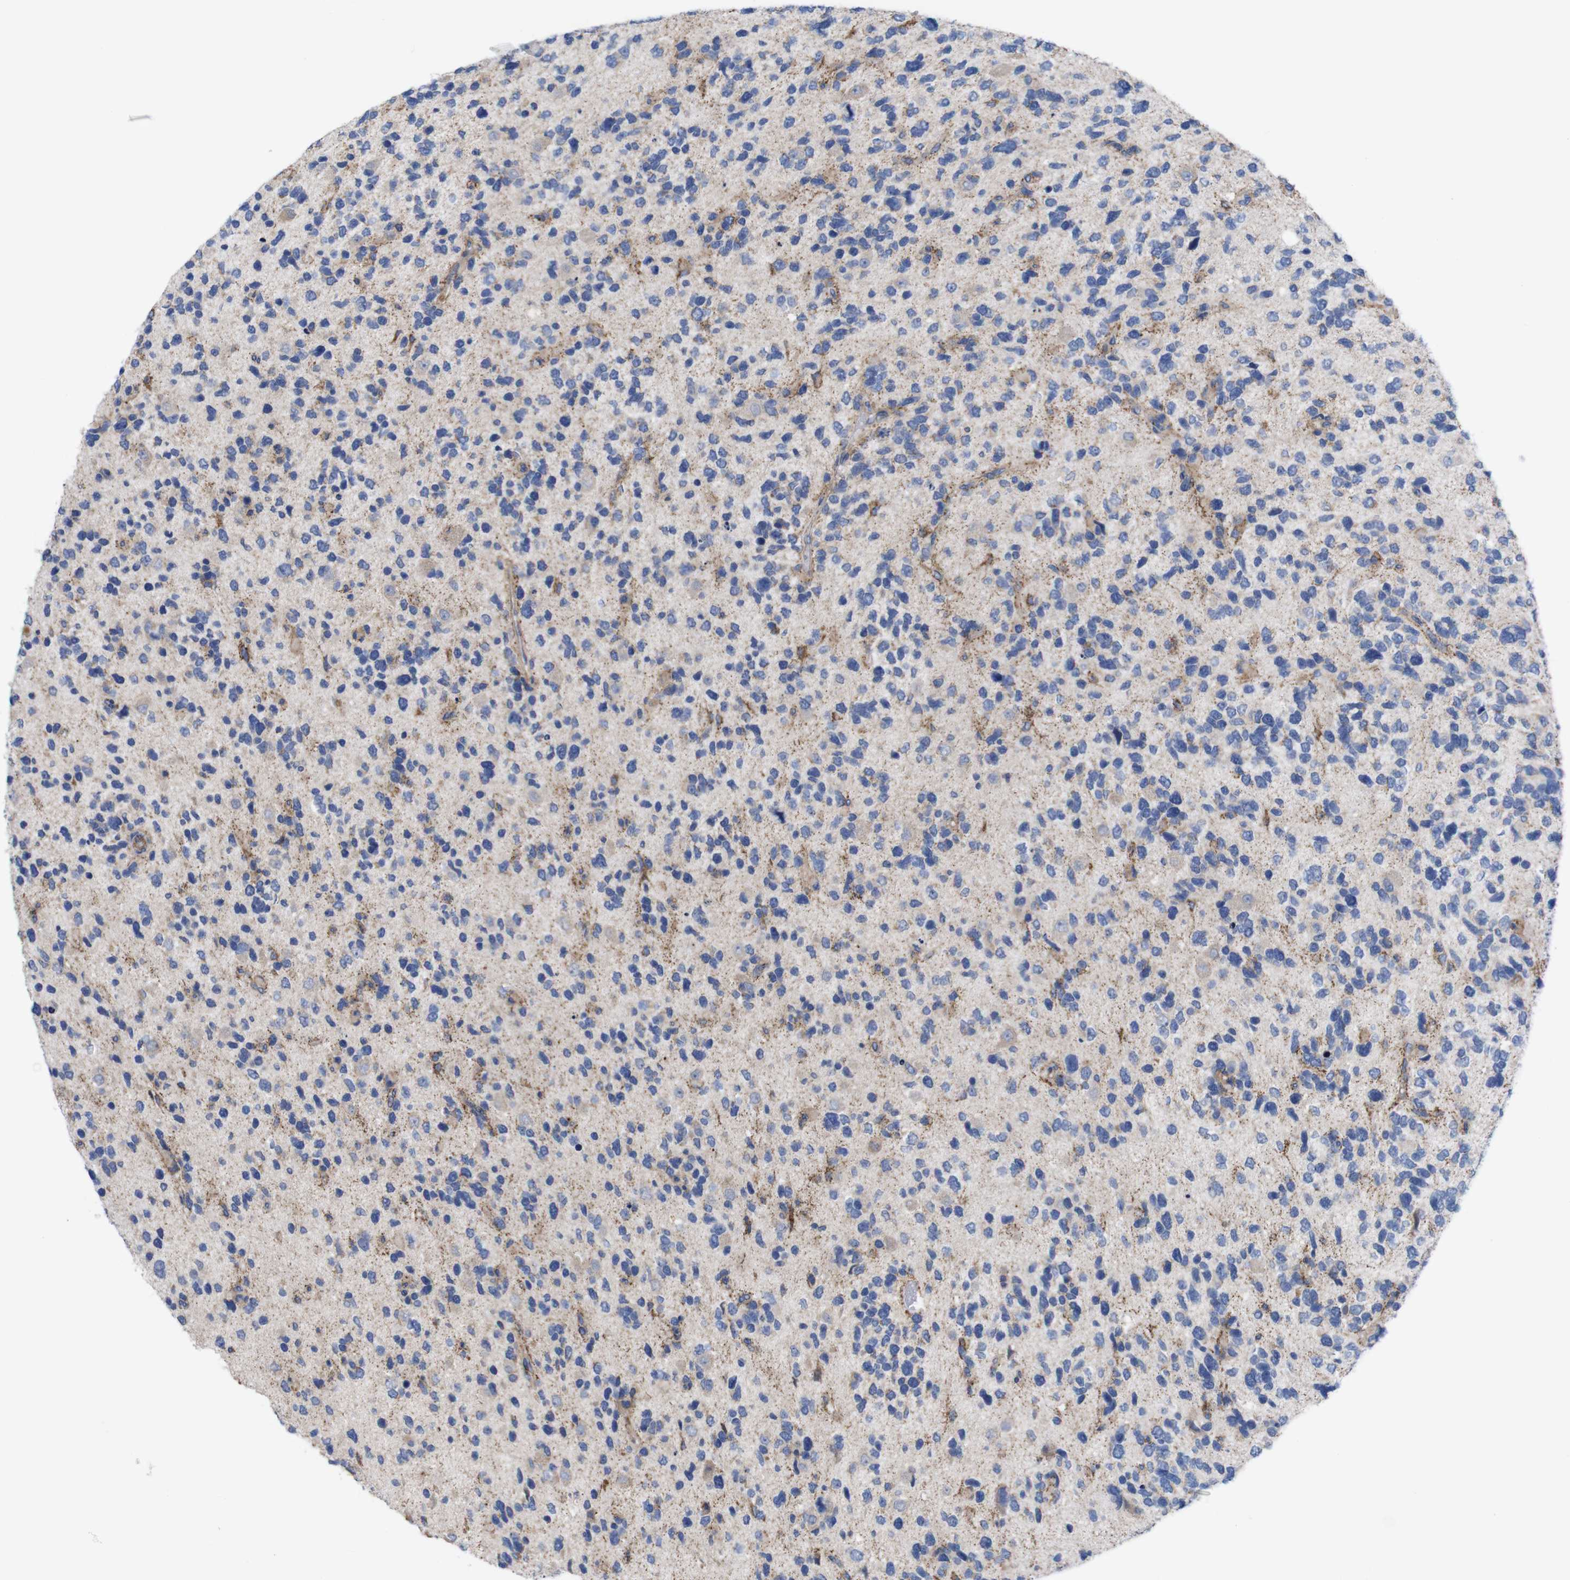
{"staining": {"intensity": "moderate", "quantity": "<25%", "location": "cytoplasmic/membranous"}, "tissue": "glioma", "cell_type": "Tumor cells", "image_type": "cancer", "snomed": [{"axis": "morphology", "description": "Glioma, malignant, High grade"}, {"axis": "topography", "description": "Brain"}], "caption": "A photomicrograph of glioma stained for a protein demonstrates moderate cytoplasmic/membranous brown staining in tumor cells. Immunohistochemistry stains the protein in brown and the nuclei are stained blue.", "gene": "USH1C", "patient": {"sex": "female", "age": 58}}